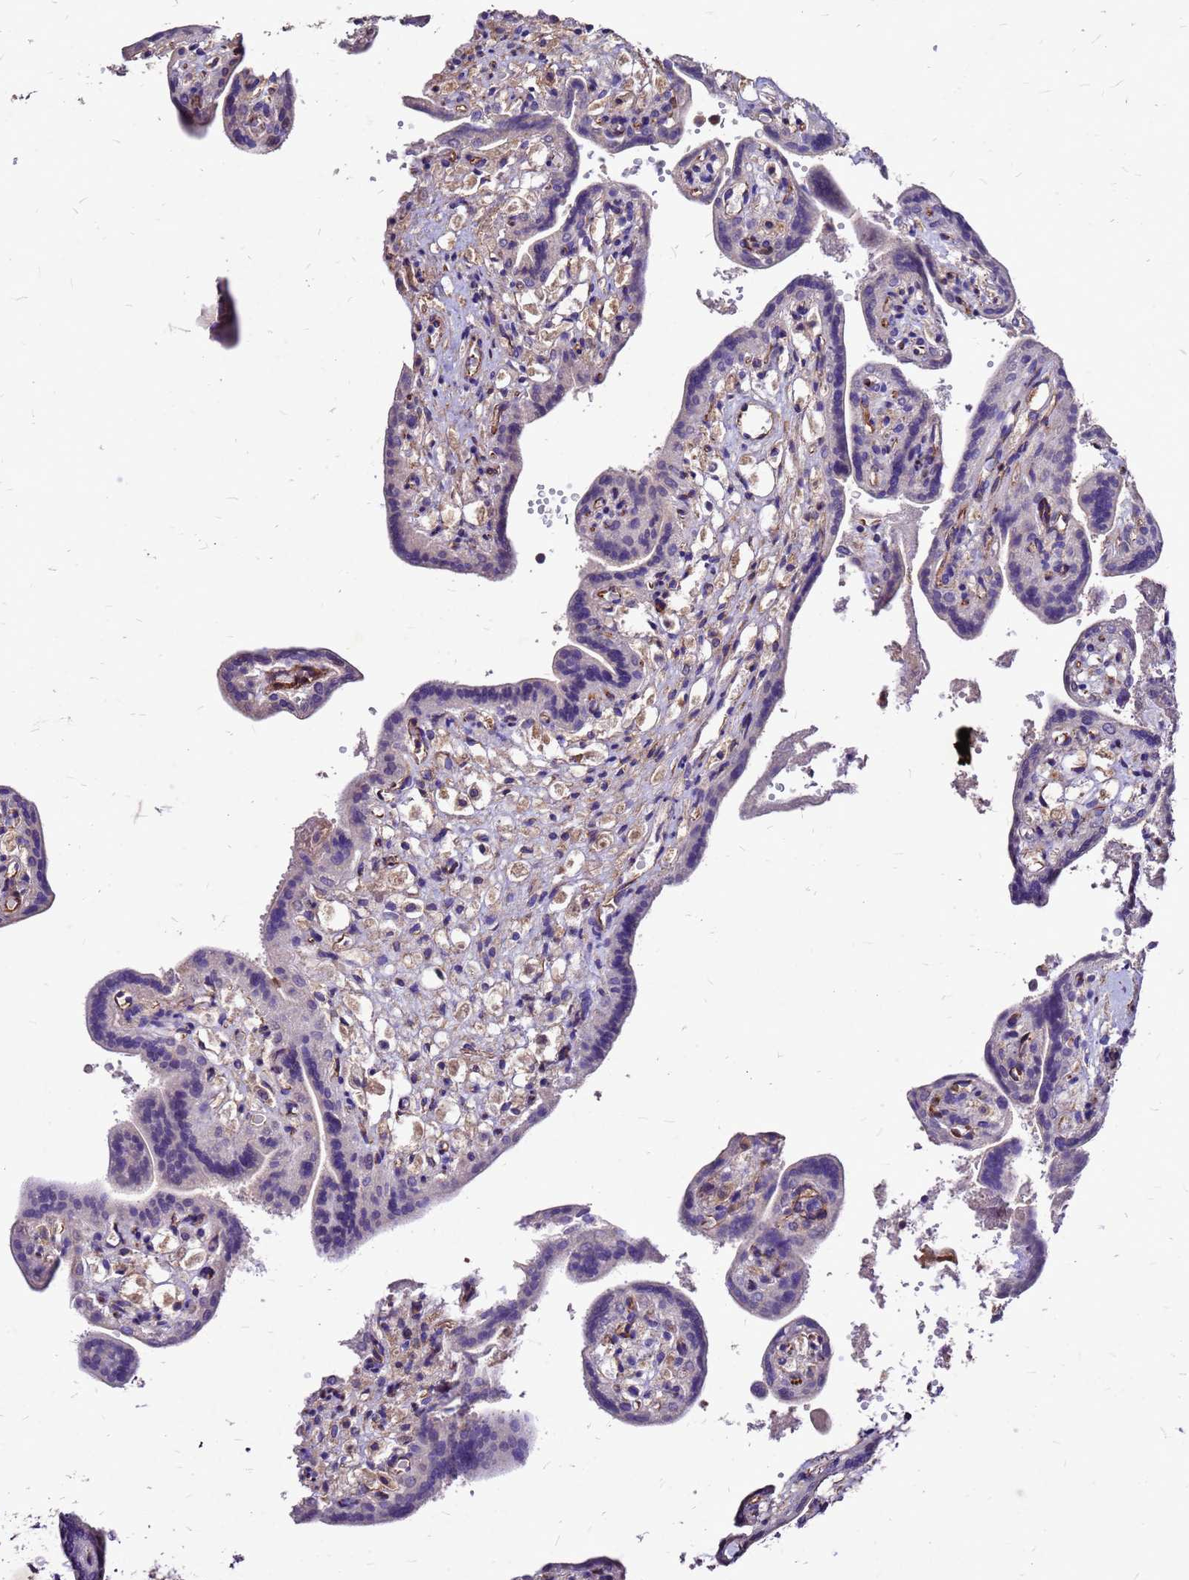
{"staining": {"intensity": "weak", "quantity": "25%-75%", "location": "cytoplasmic/membranous"}, "tissue": "placenta", "cell_type": "Trophoblastic cells", "image_type": "normal", "snomed": [{"axis": "morphology", "description": "Normal tissue, NOS"}, {"axis": "topography", "description": "Placenta"}], "caption": "A brown stain highlights weak cytoplasmic/membranous expression of a protein in trophoblastic cells of unremarkable human placenta. The protein of interest is stained brown, and the nuclei are stained in blue (DAB IHC with brightfield microscopy, high magnification).", "gene": "DUSP23", "patient": {"sex": "female", "age": 37}}